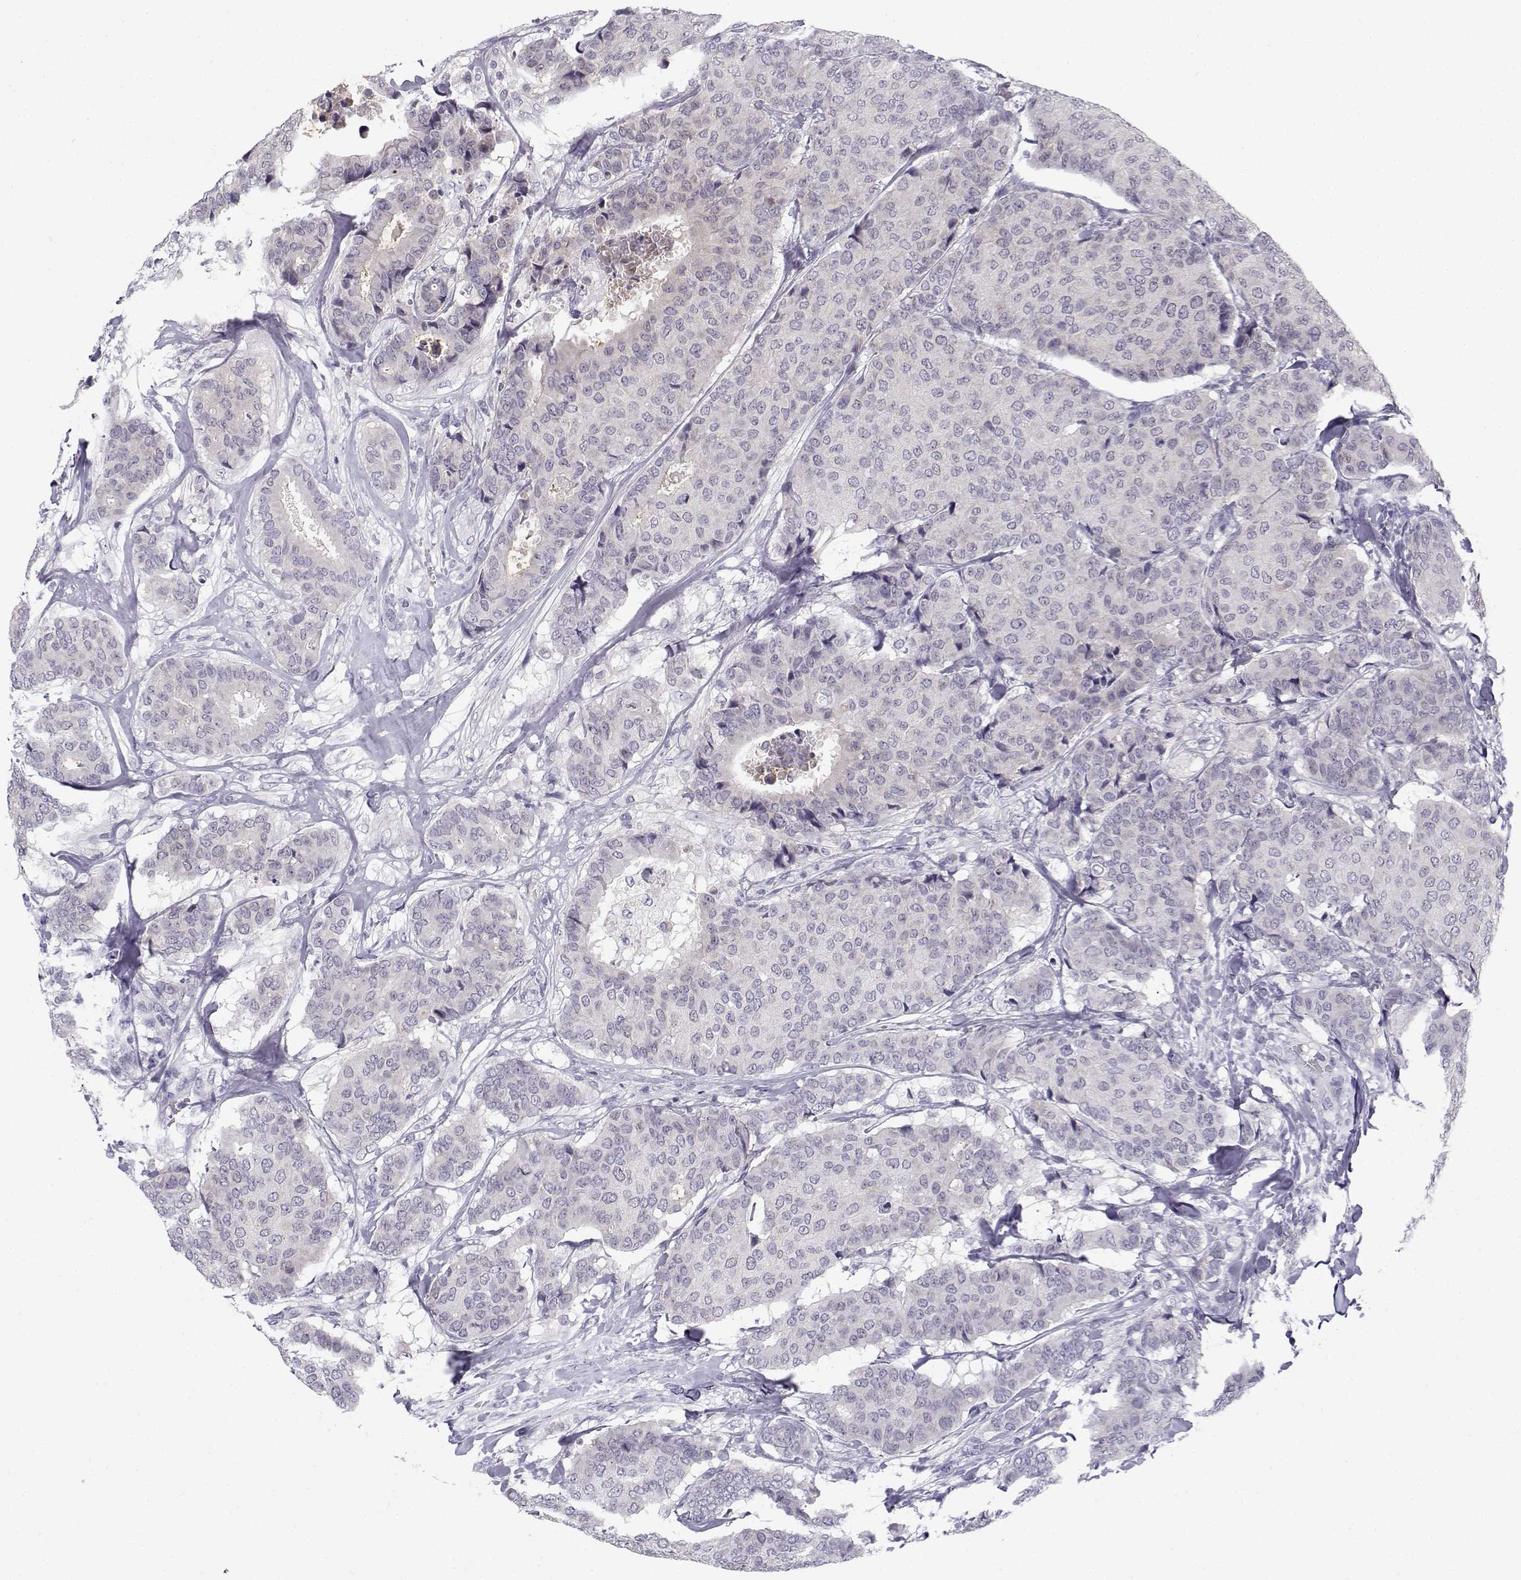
{"staining": {"intensity": "negative", "quantity": "none", "location": "none"}, "tissue": "breast cancer", "cell_type": "Tumor cells", "image_type": "cancer", "snomed": [{"axis": "morphology", "description": "Duct carcinoma"}, {"axis": "topography", "description": "Breast"}], "caption": "Infiltrating ductal carcinoma (breast) stained for a protein using immunohistochemistry (IHC) reveals no positivity tumor cells.", "gene": "DDX25", "patient": {"sex": "female", "age": 75}}